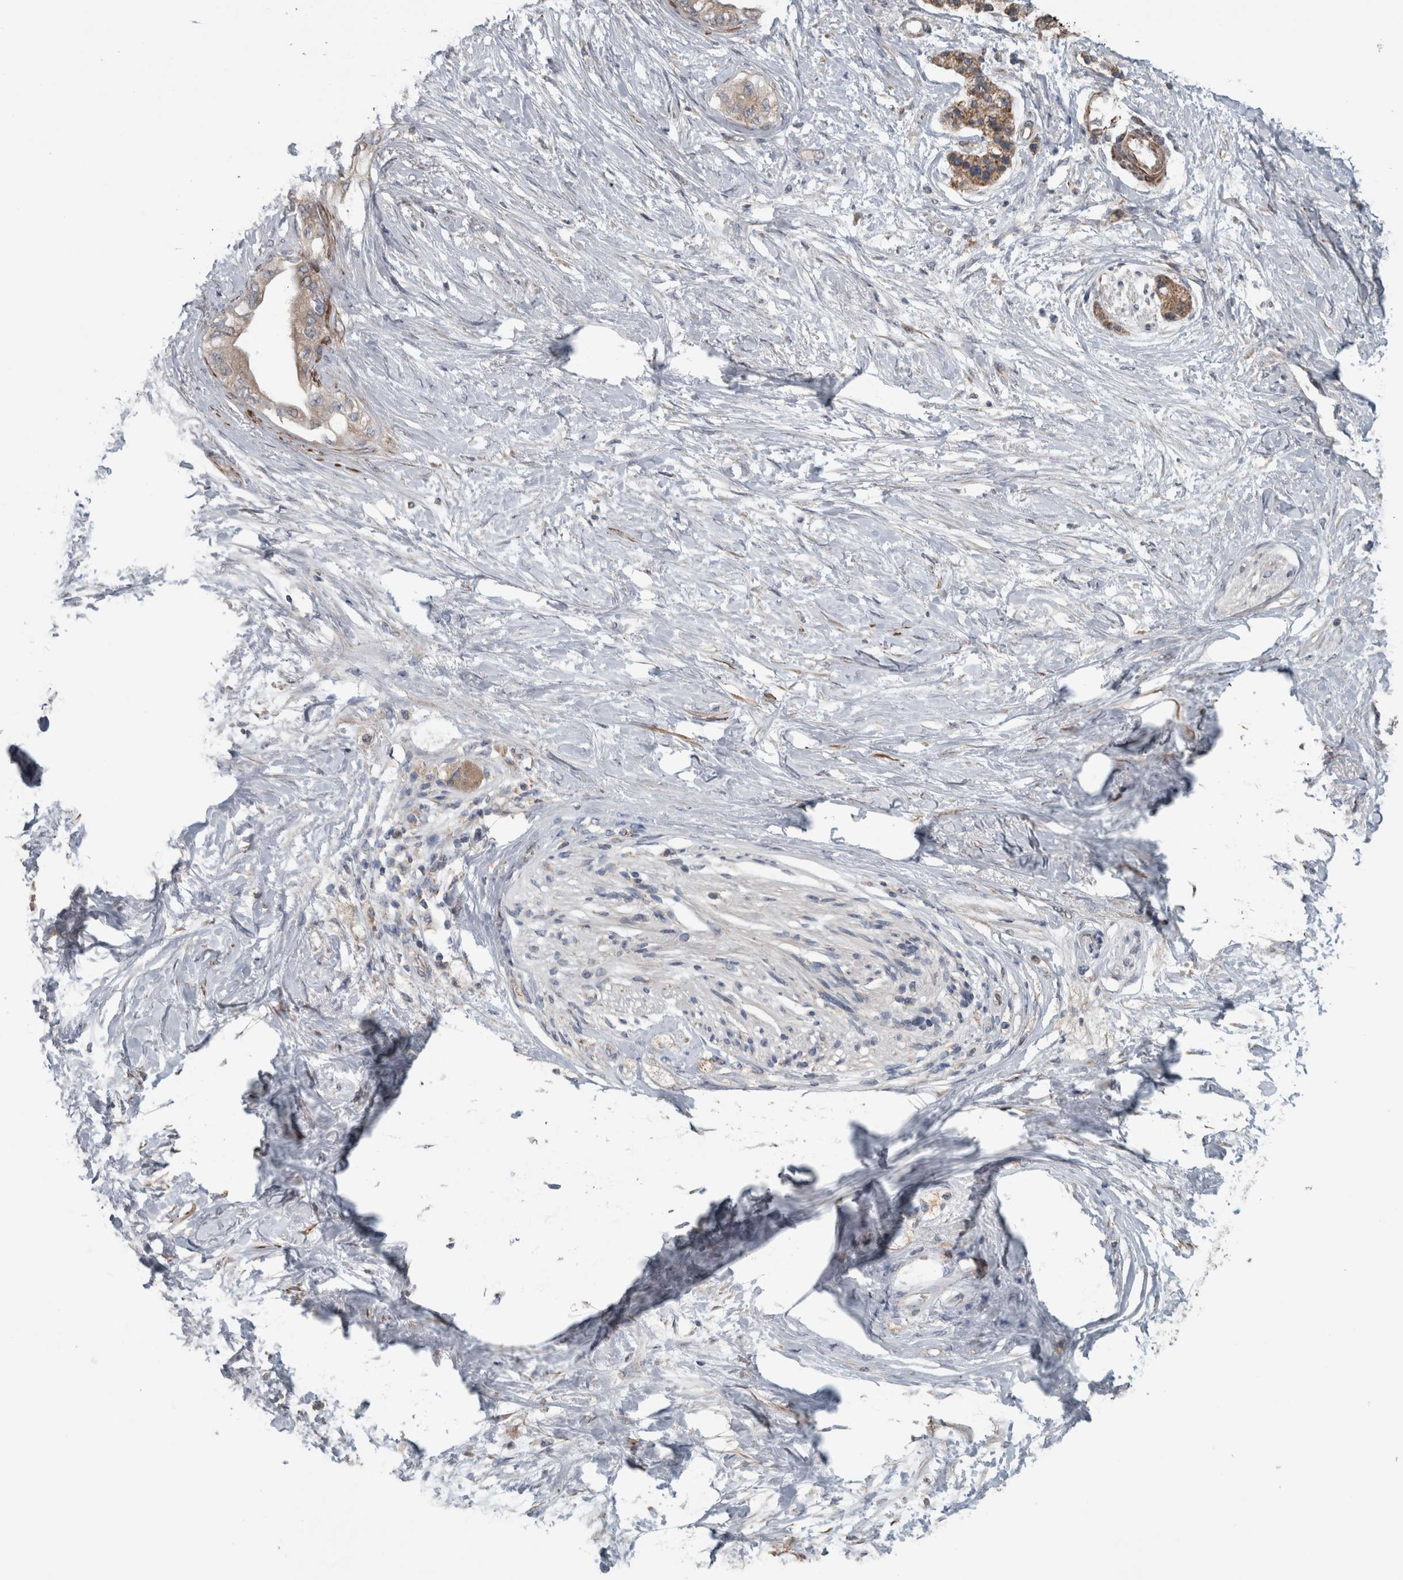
{"staining": {"intensity": "weak", "quantity": ">75%", "location": "cytoplasmic/membranous"}, "tissue": "pancreatic cancer", "cell_type": "Tumor cells", "image_type": "cancer", "snomed": [{"axis": "morphology", "description": "Normal tissue, NOS"}, {"axis": "morphology", "description": "Adenocarcinoma, NOS"}, {"axis": "topography", "description": "Pancreas"}, {"axis": "topography", "description": "Duodenum"}], "caption": "The image reveals staining of pancreatic adenocarcinoma, revealing weak cytoplasmic/membranous protein expression (brown color) within tumor cells.", "gene": "ARMC1", "patient": {"sex": "female", "age": 60}}